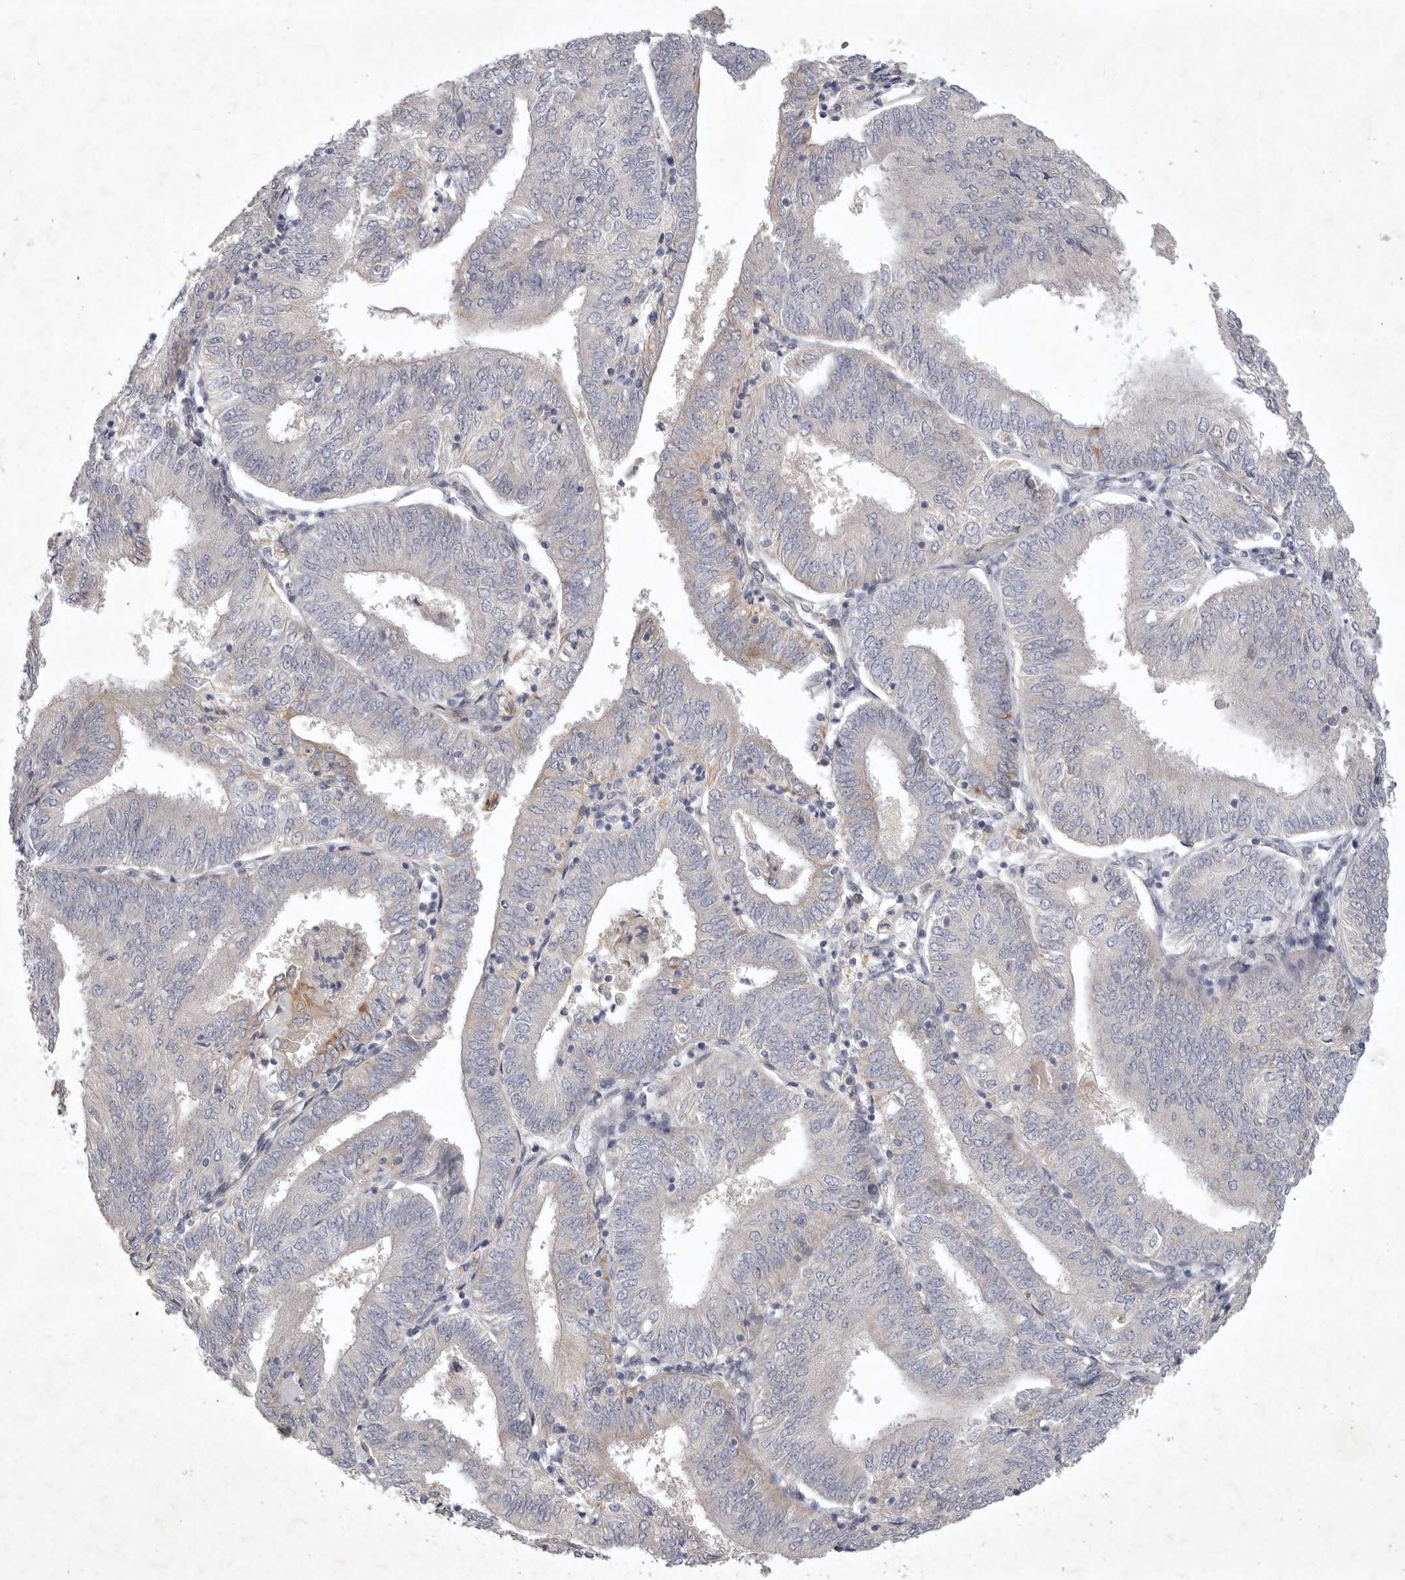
{"staining": {"intensity": "negative", "quantity": "none", "location": "none"}, "tissue": "endometrial cancer", "cell_type": "Tumor cells", "image_type": "cancer", "snomed": [{"axis": "morphology", "description": "Adenocarcinoma, NOS"}, {"axis": "topography", "description": "Endometrium"}], "caption": "Immunohistochemical staining of human adenocarcinoma (endometrial) exhibits no significant staining in tumor cells. (DAB IHC, high magnification).", "gene": "BZW2", "patient": {"sex": "female", "age": 58}}